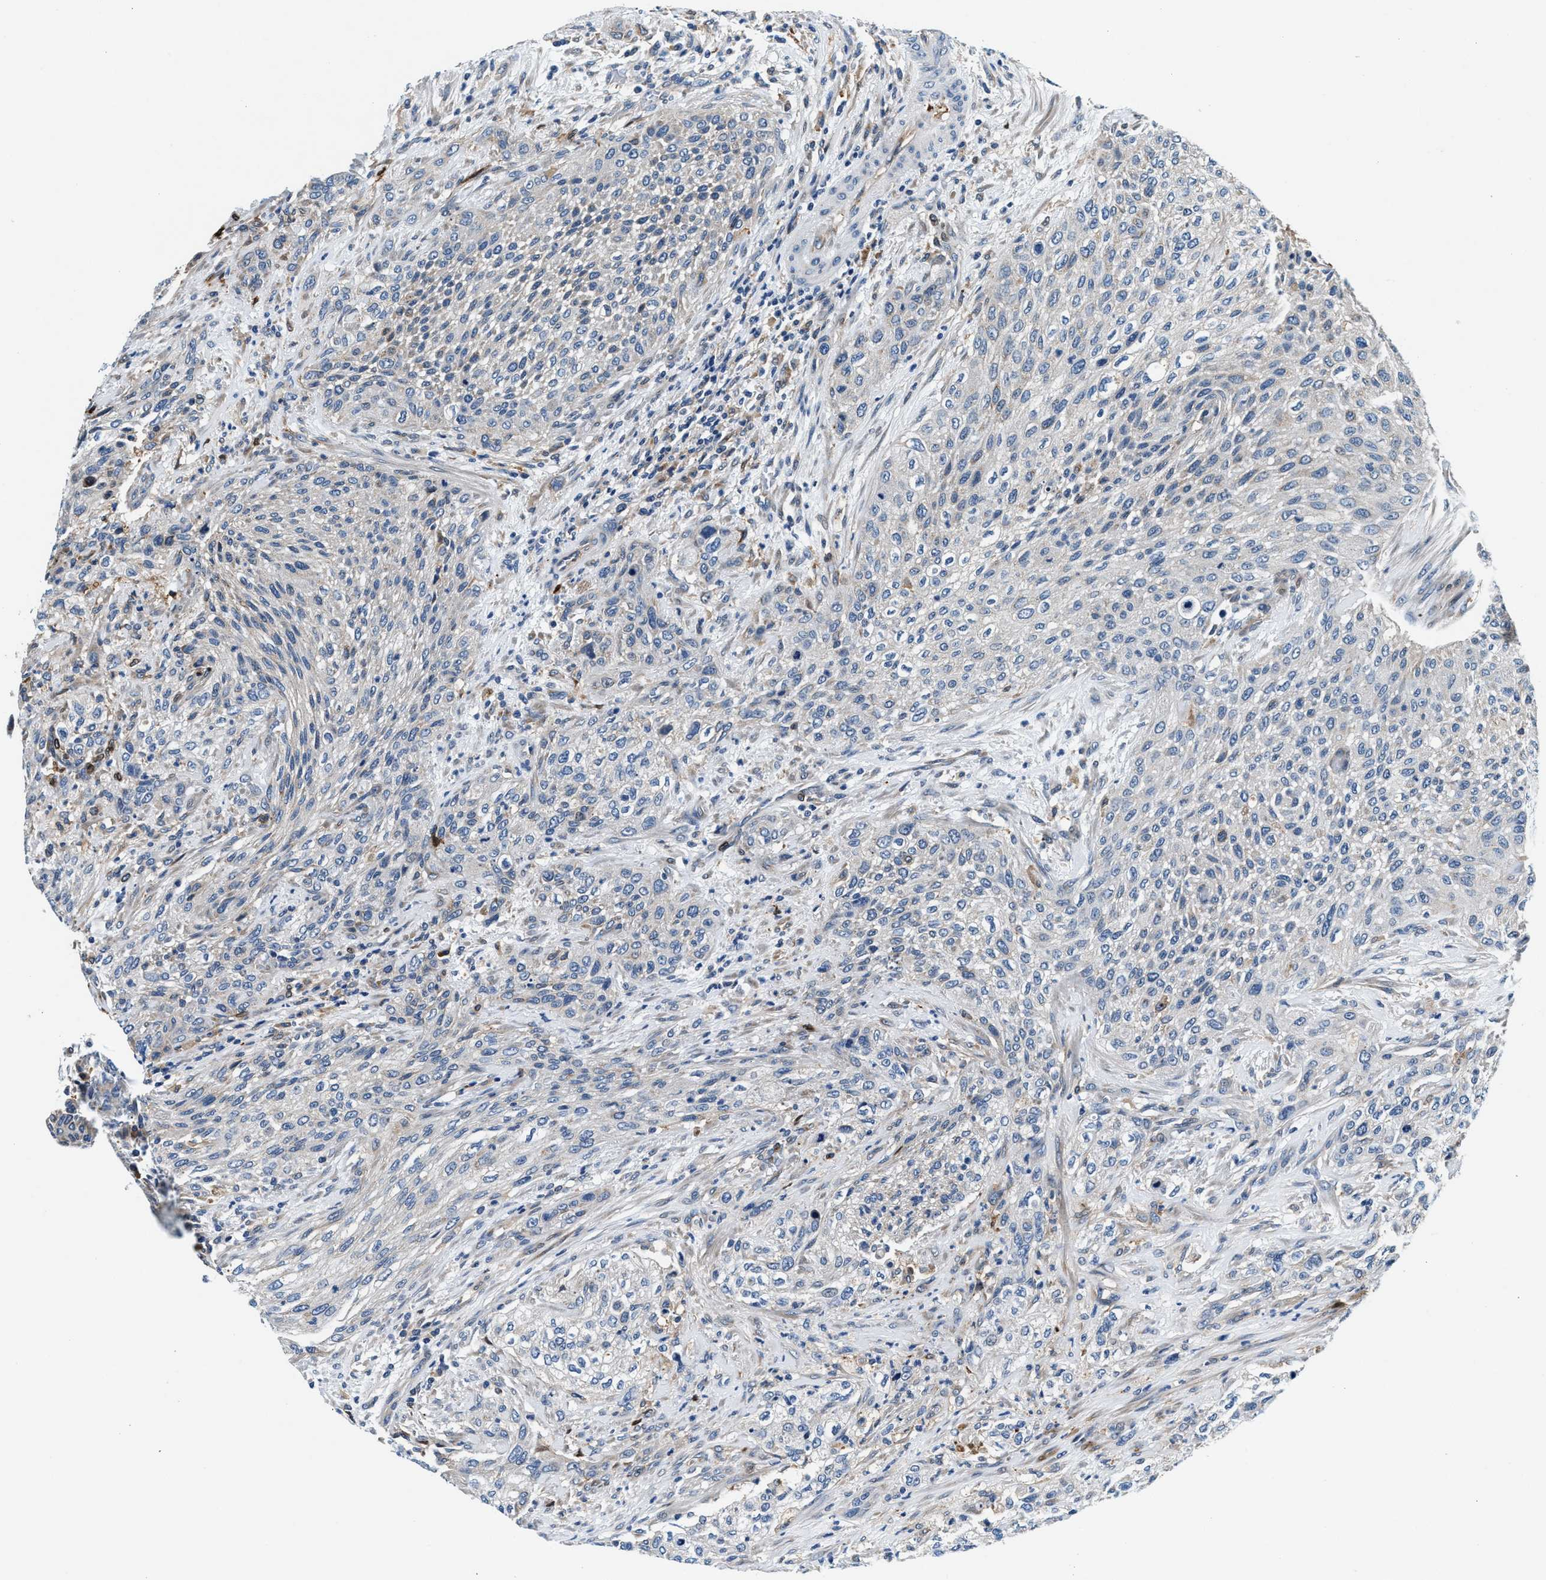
{"staining": {"intensity": "weak", "quantity": "<25%", "location": "cytoplasmic/membranous"}, "tissue": "urothelial cancer", "cell_type": "Tumor cells", "image_type": "cancer", "snomed": [{"axis": "morphology", "description": "Urothelial carcinoma, Low grade"}, {"axis": "morphology", "description": "Urothelial carcinoma, High grade"}, {"axis": "topography", "description": "Urinary bladder"}], "caption": "This is an immunohistochemistry photomicrograph of urothelial carcinoma (low-grade). There is no positivity in tumor cells.", "gene": "SLFN11", "patient": {"sex": "male", "age": 35}}